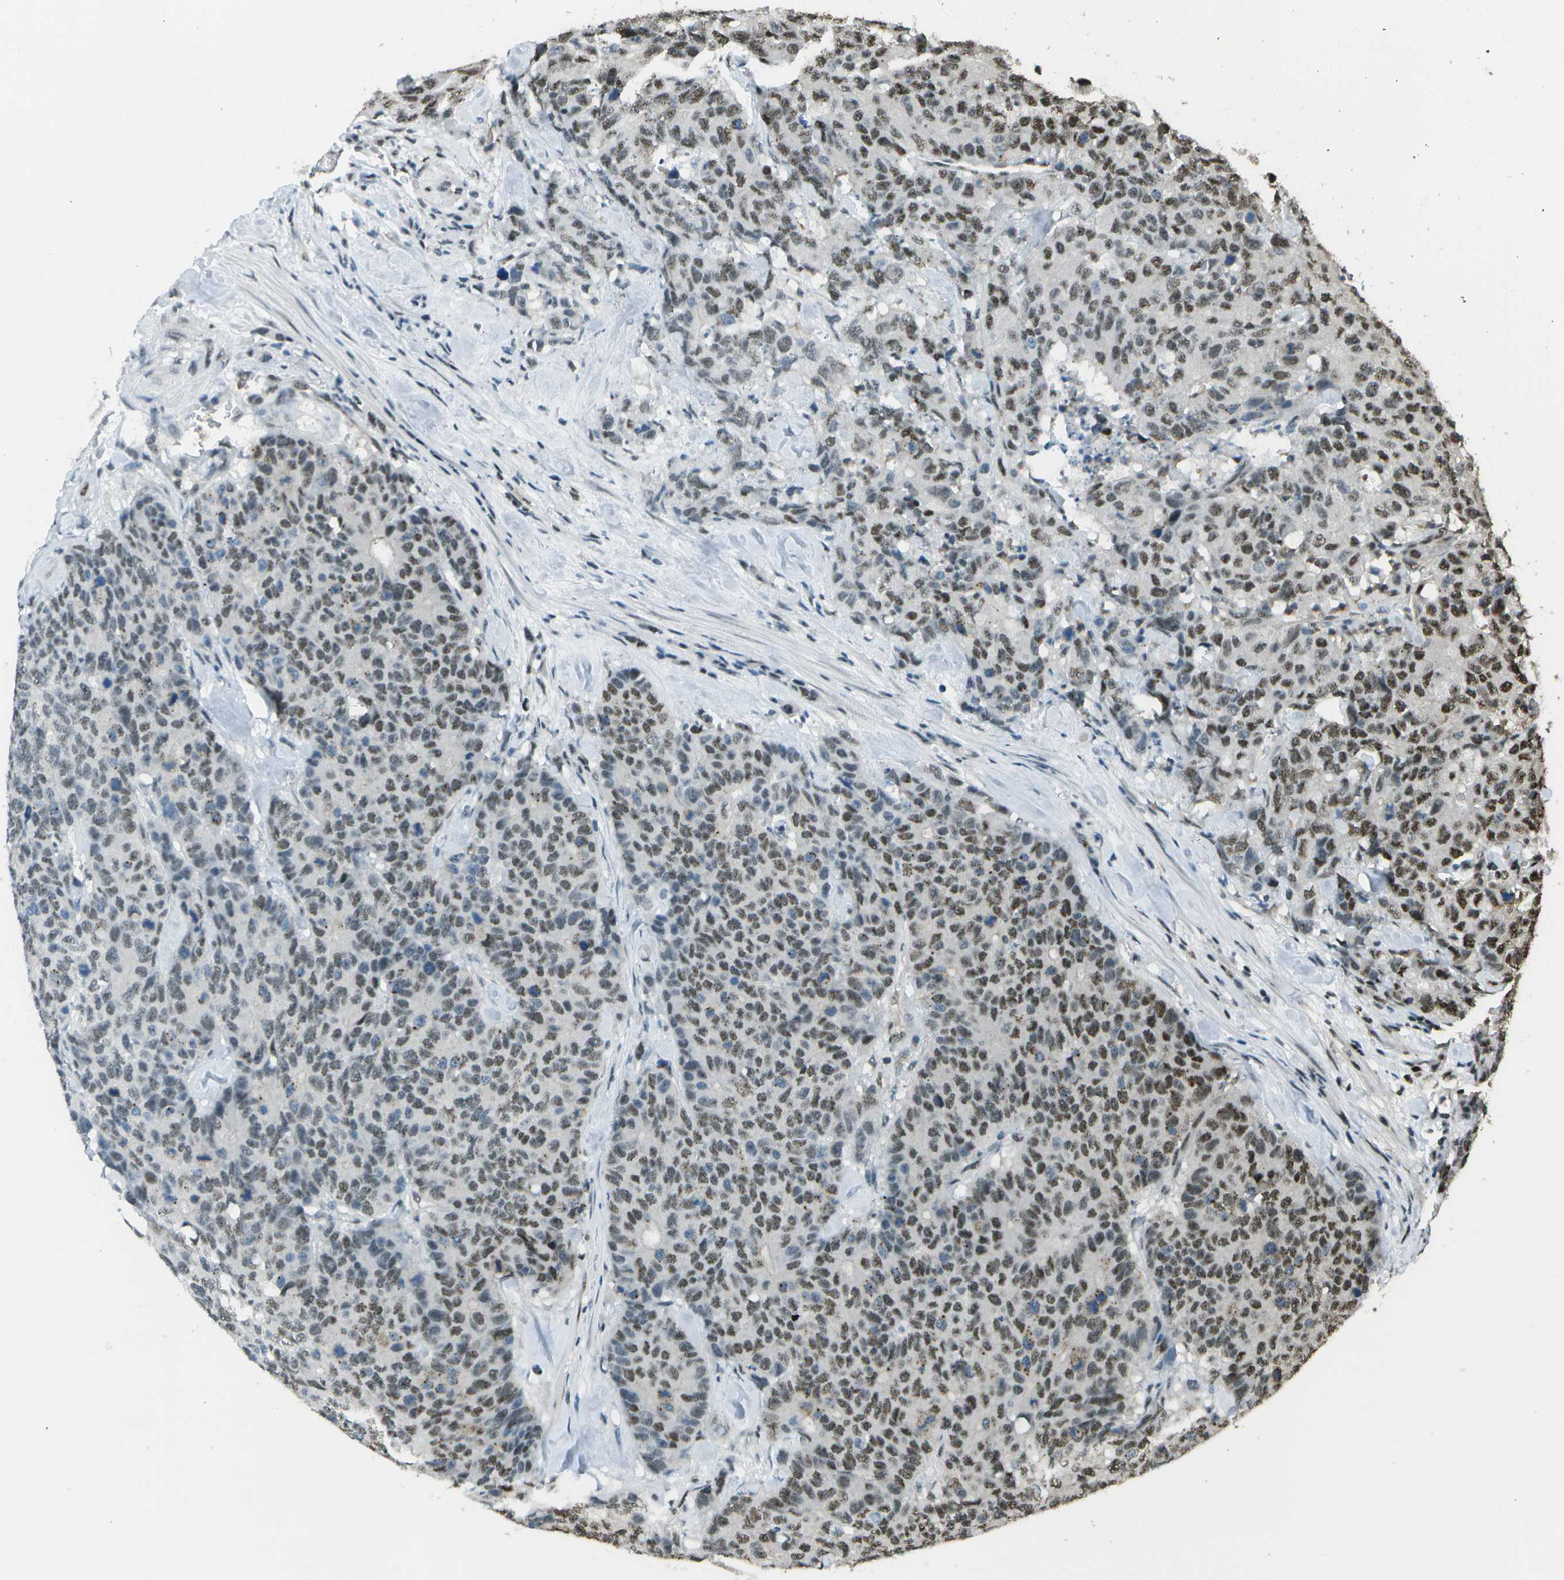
{"staining": {"intensity": "moderate", "quantity": "<25%", "location": "nuclear"}, "tissue": "colorectal cancer", "cell_type": "Tumor cells", "image_type": "cancer", "snomed": [{"axis": "morphology", "description": "Adenocarcinoma, NOS"}, {"axis": "topography", "description": "Colon"}], "caption": "Immunohistochemical staining of colorectal adenocarcinoma shows low levels of moderate nuclear protein positivity in approximately <25% of tumor cells.", "gene": "DEPDC1", "patient": {"sex": "female", "age": 86}}